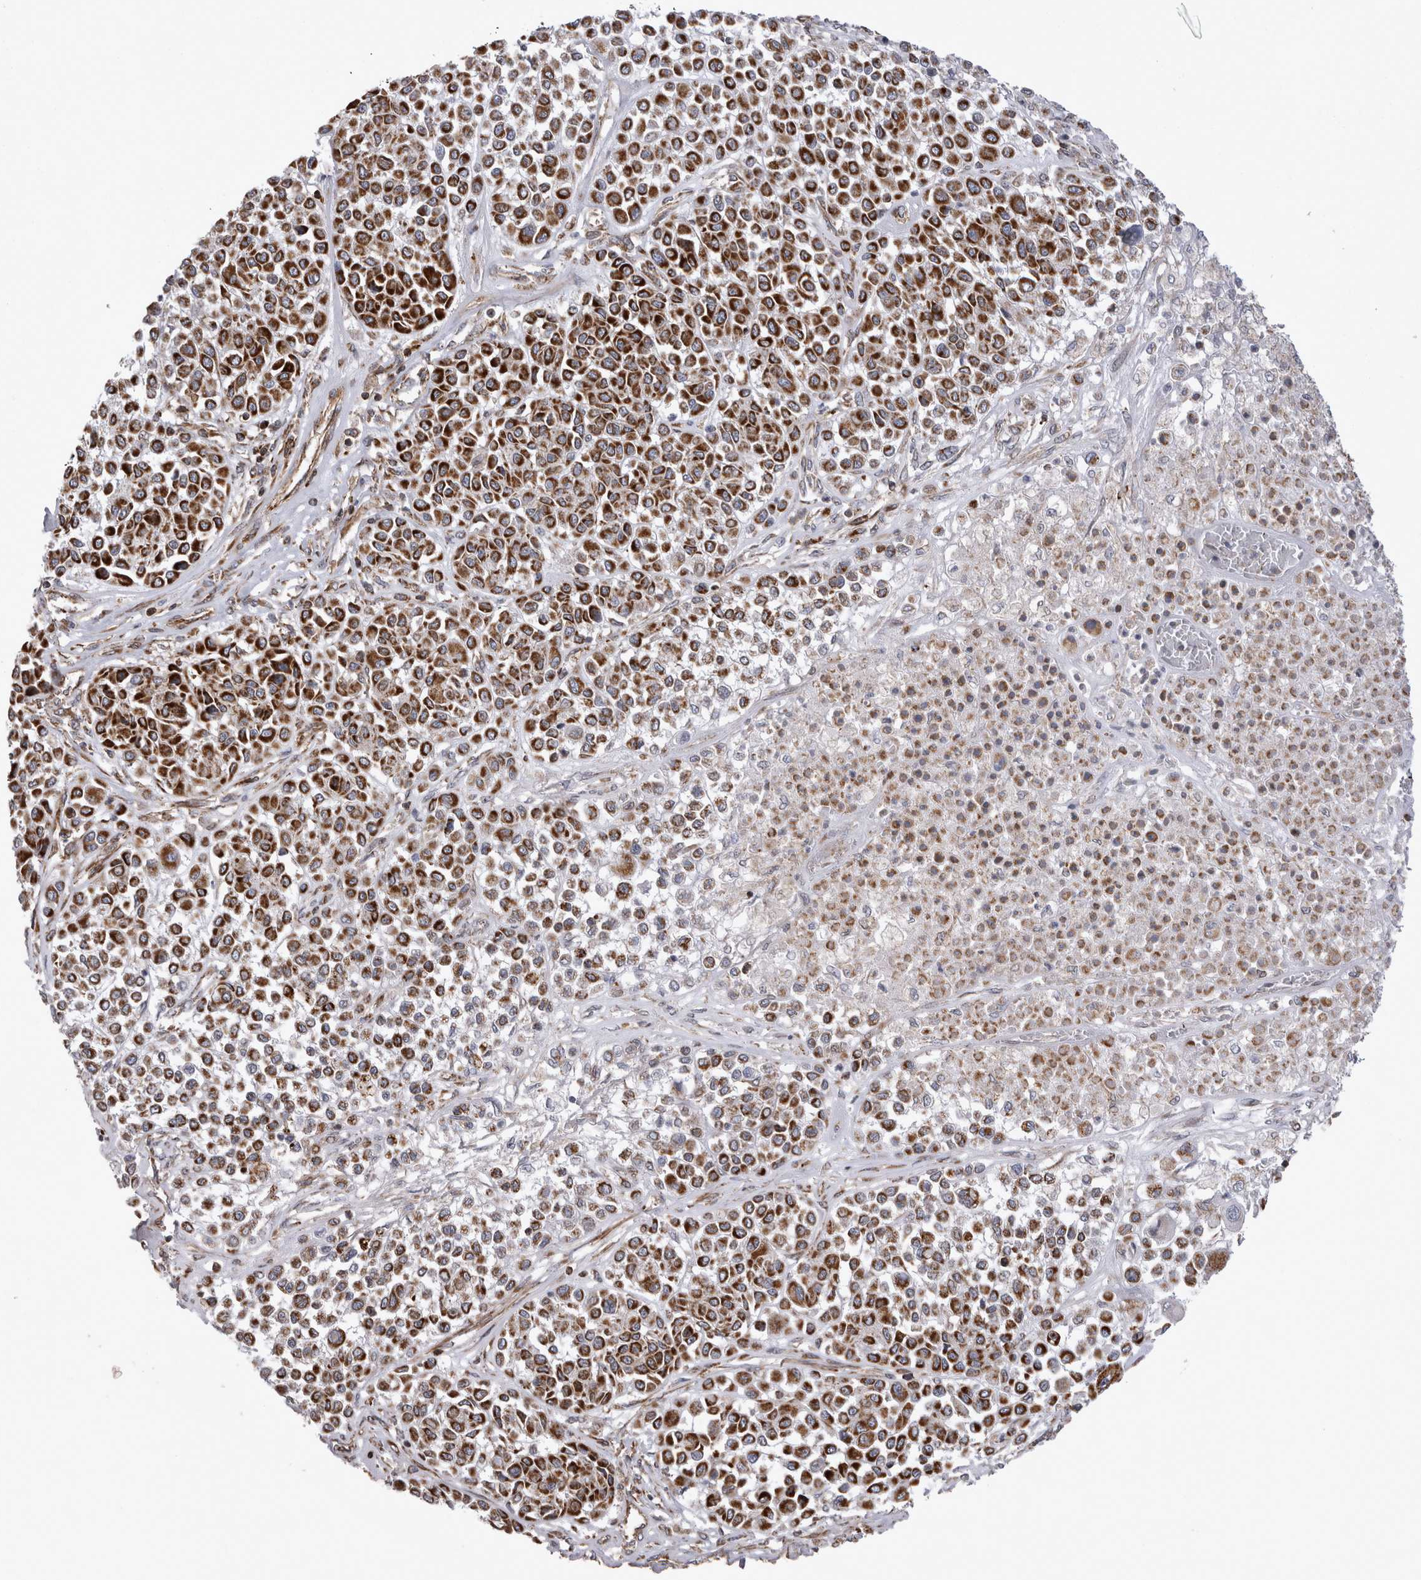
{"staining": {"intensity": "strong", "quantity": ">75%", "location": "cytoplasmic/membranous"}, "tissue": "melanoma", "cell_type": "Tumor cells", "image_type": "cancer", "snomed": [{"axis": "morphology", "description": "Malignant melanoma, Metastatic site"}, {"axis": "topography", "description": "Soft tissue"}], "caption": "A histopathology image of melanoma stained for a protein reveals strong cytoplasmic/membranous brown staining in tumor cells.", "gene": "TSPOAP1", "patient": {"sex": "male", "age": 41}}